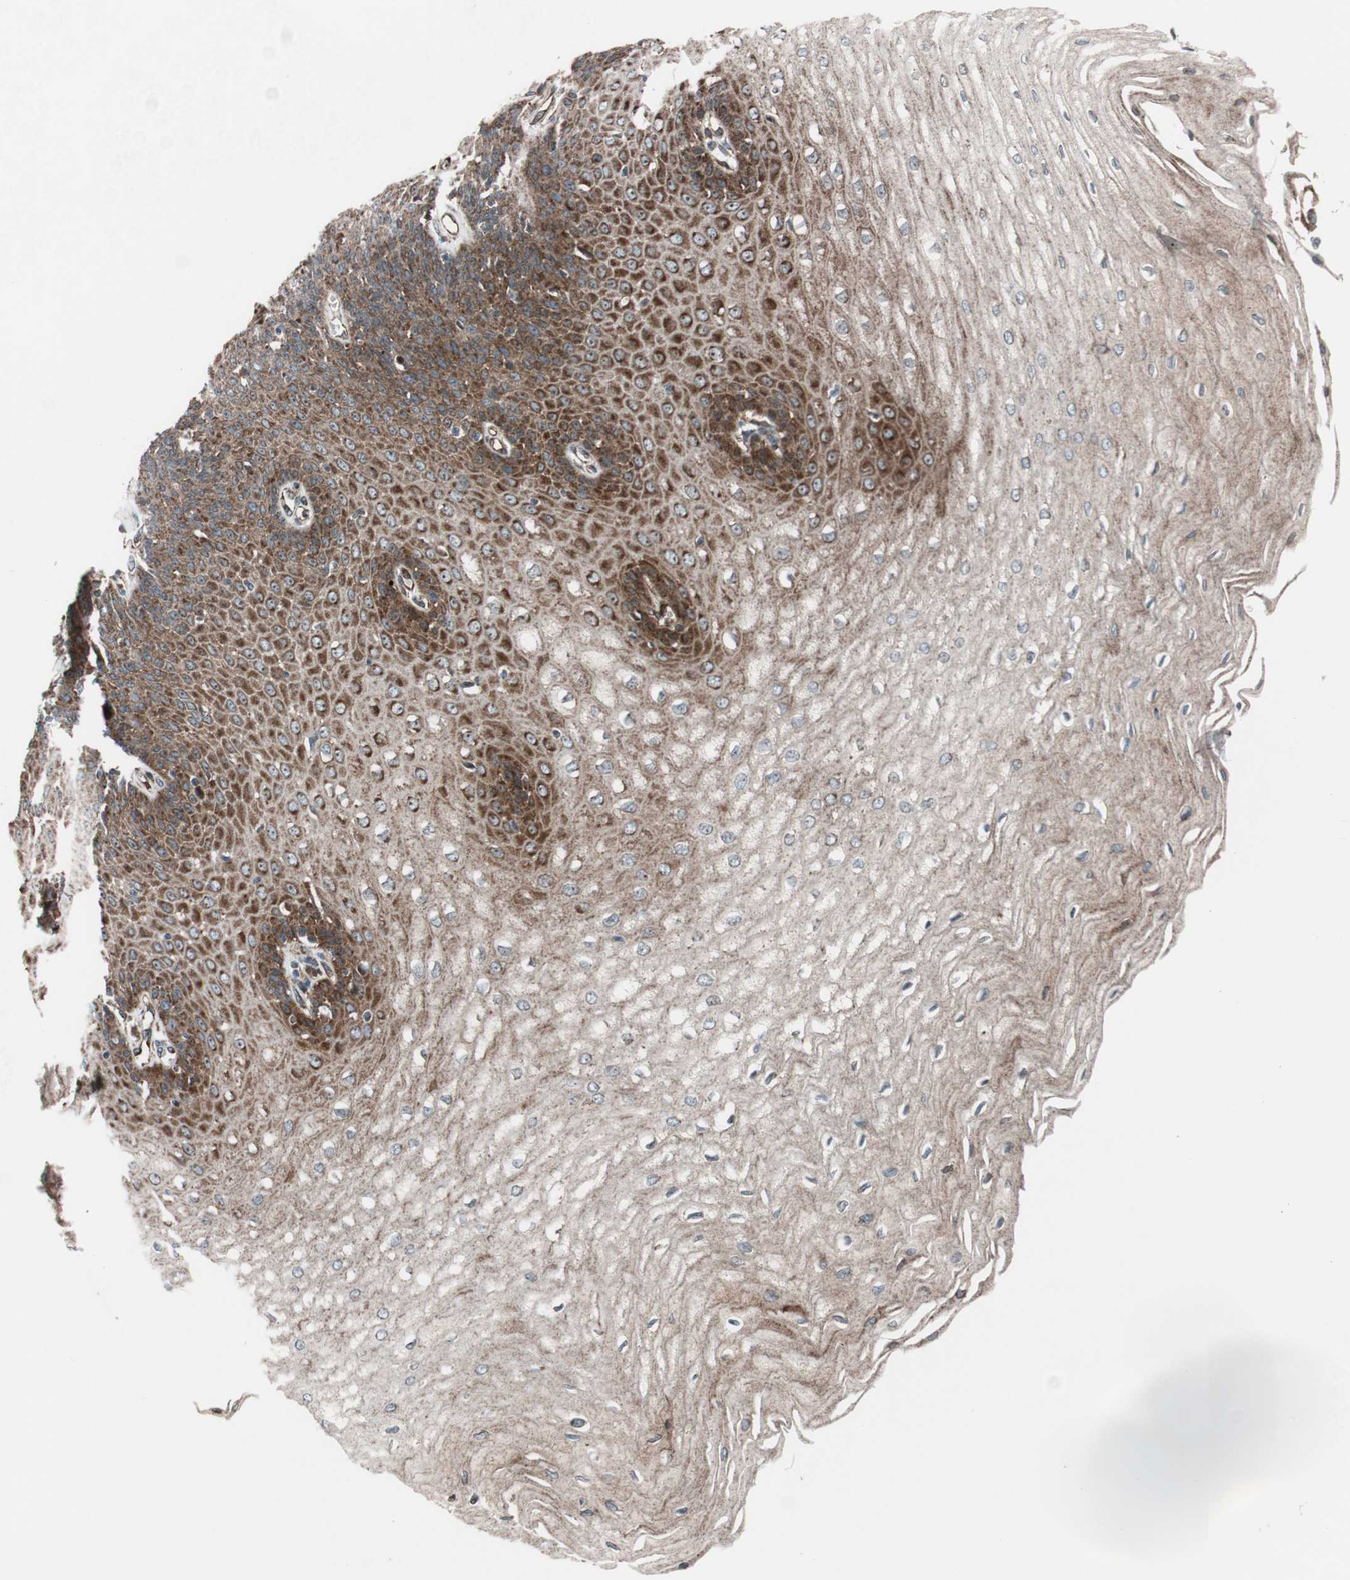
{"staining": {"intensity": "strong", "quantity": ">75%", "location": "cytoplasmic/membranous"}, "tissue": "esophagus", "cell_type": "Squamous epithelial cells", "image_type": "normal", "snomed": [{"axis": "morphology", "description": "Normal tissue, NOS"}, {"axis": "morphology", "description": "Squamous cell carcinoma, NOS"}, {"axis": "topography", "description": "Esophagus"}], "caption": "The immunohistochemical stain labels strong cytoplasmic/membranous expression in squamous epithelial cells of benign esophagus. (DAB (3,3'-diaminobenzidine) = brown stain, brightfield microscopy at high magnification).", "gene": "CCL14", "patient": {"sex": "male", "age": 65}}